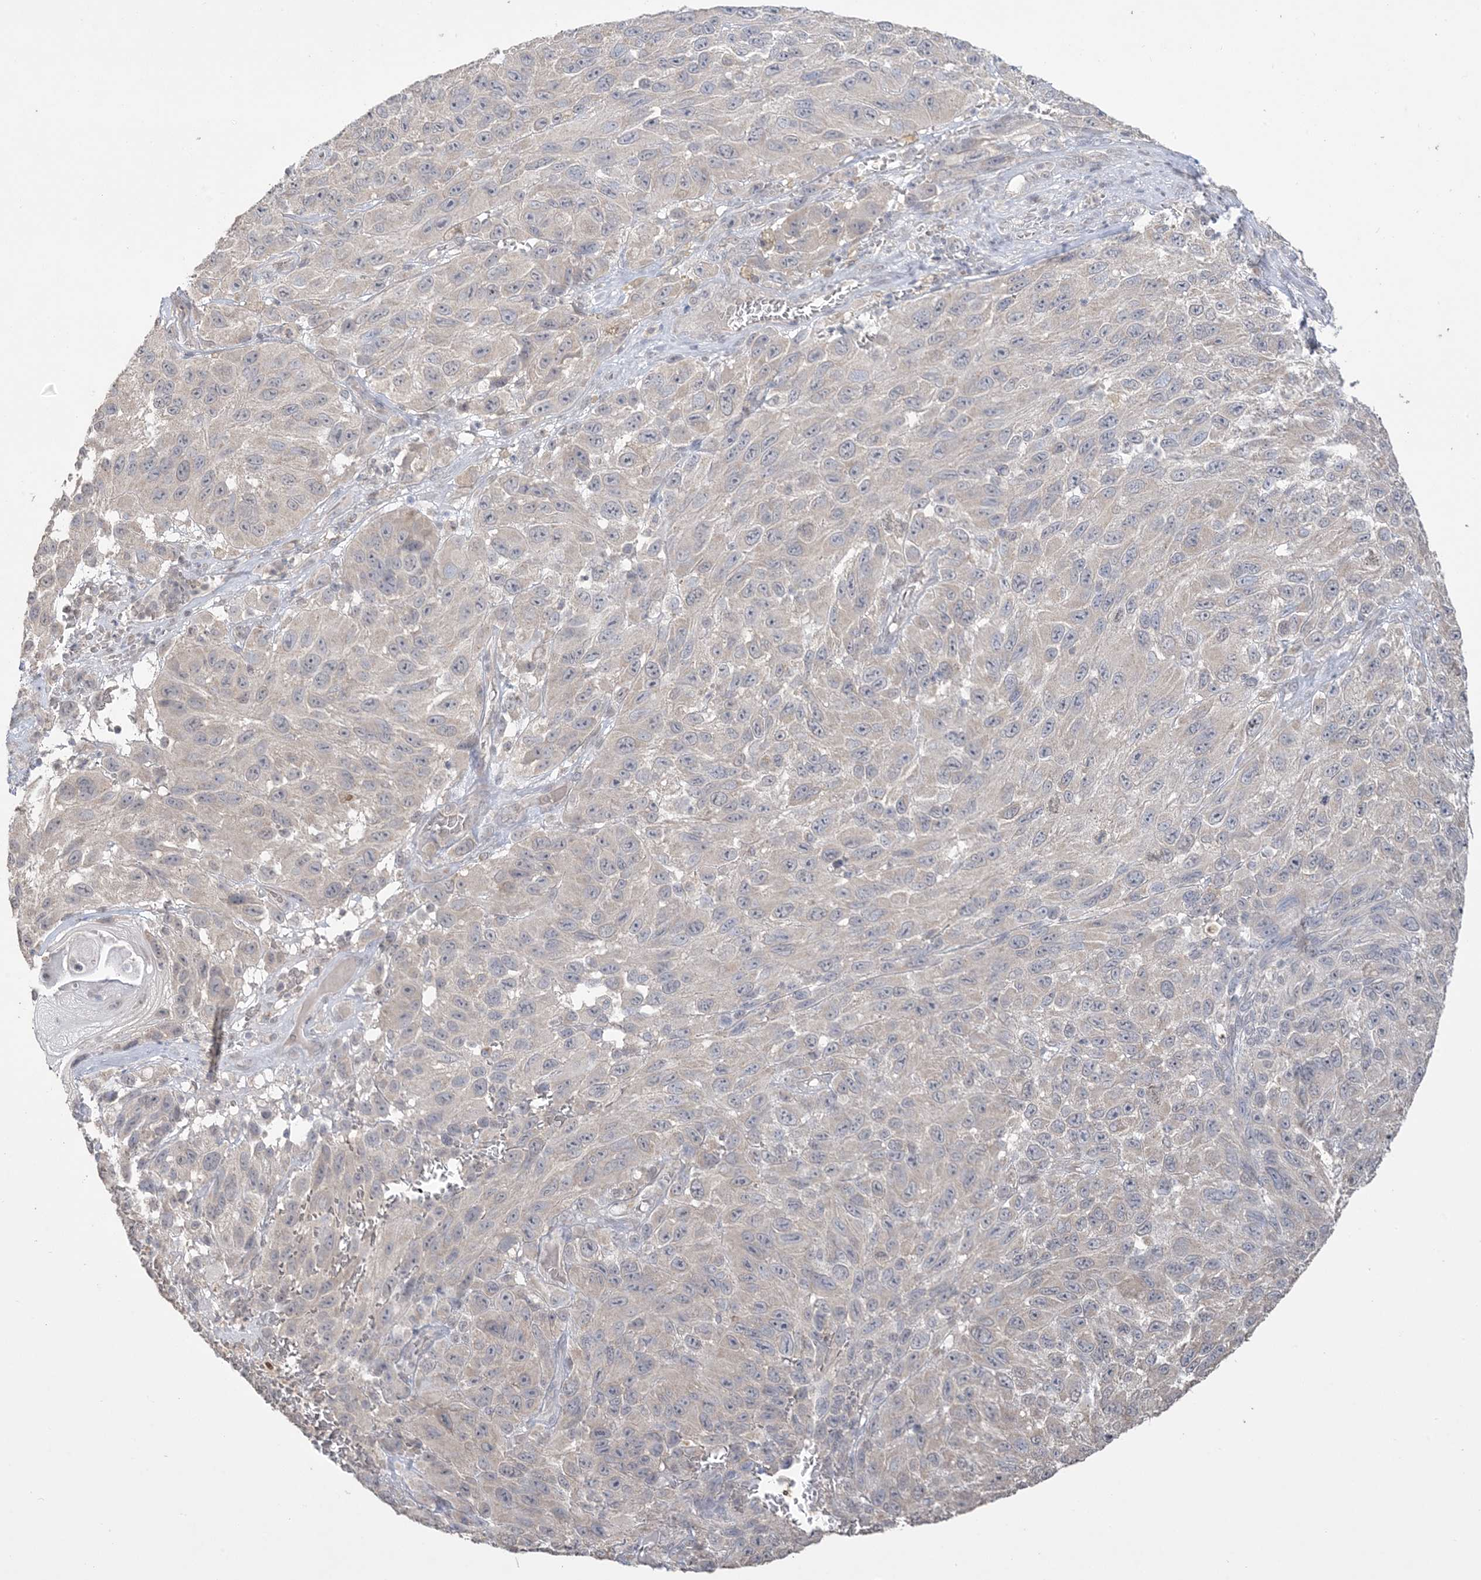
{"staining": {"intensity": "negative", "quantity": "none", "location": "none"}, "tissue": "melanoma", "cell_type": "Tumor cells", "image_type": "cancer", "snomed": [{"axis": "morphology", "description": "Malignant melanoma, NOS"}, {"axis": "topography", "description": "Skin"}], "caption": "Protein analysis of malignant melanoma demonstrates no significant positivity in tumor cells. Nuclei are stained in blue.", "gene": "XRN1", "patient": {"sex": "female", "age": 96}}